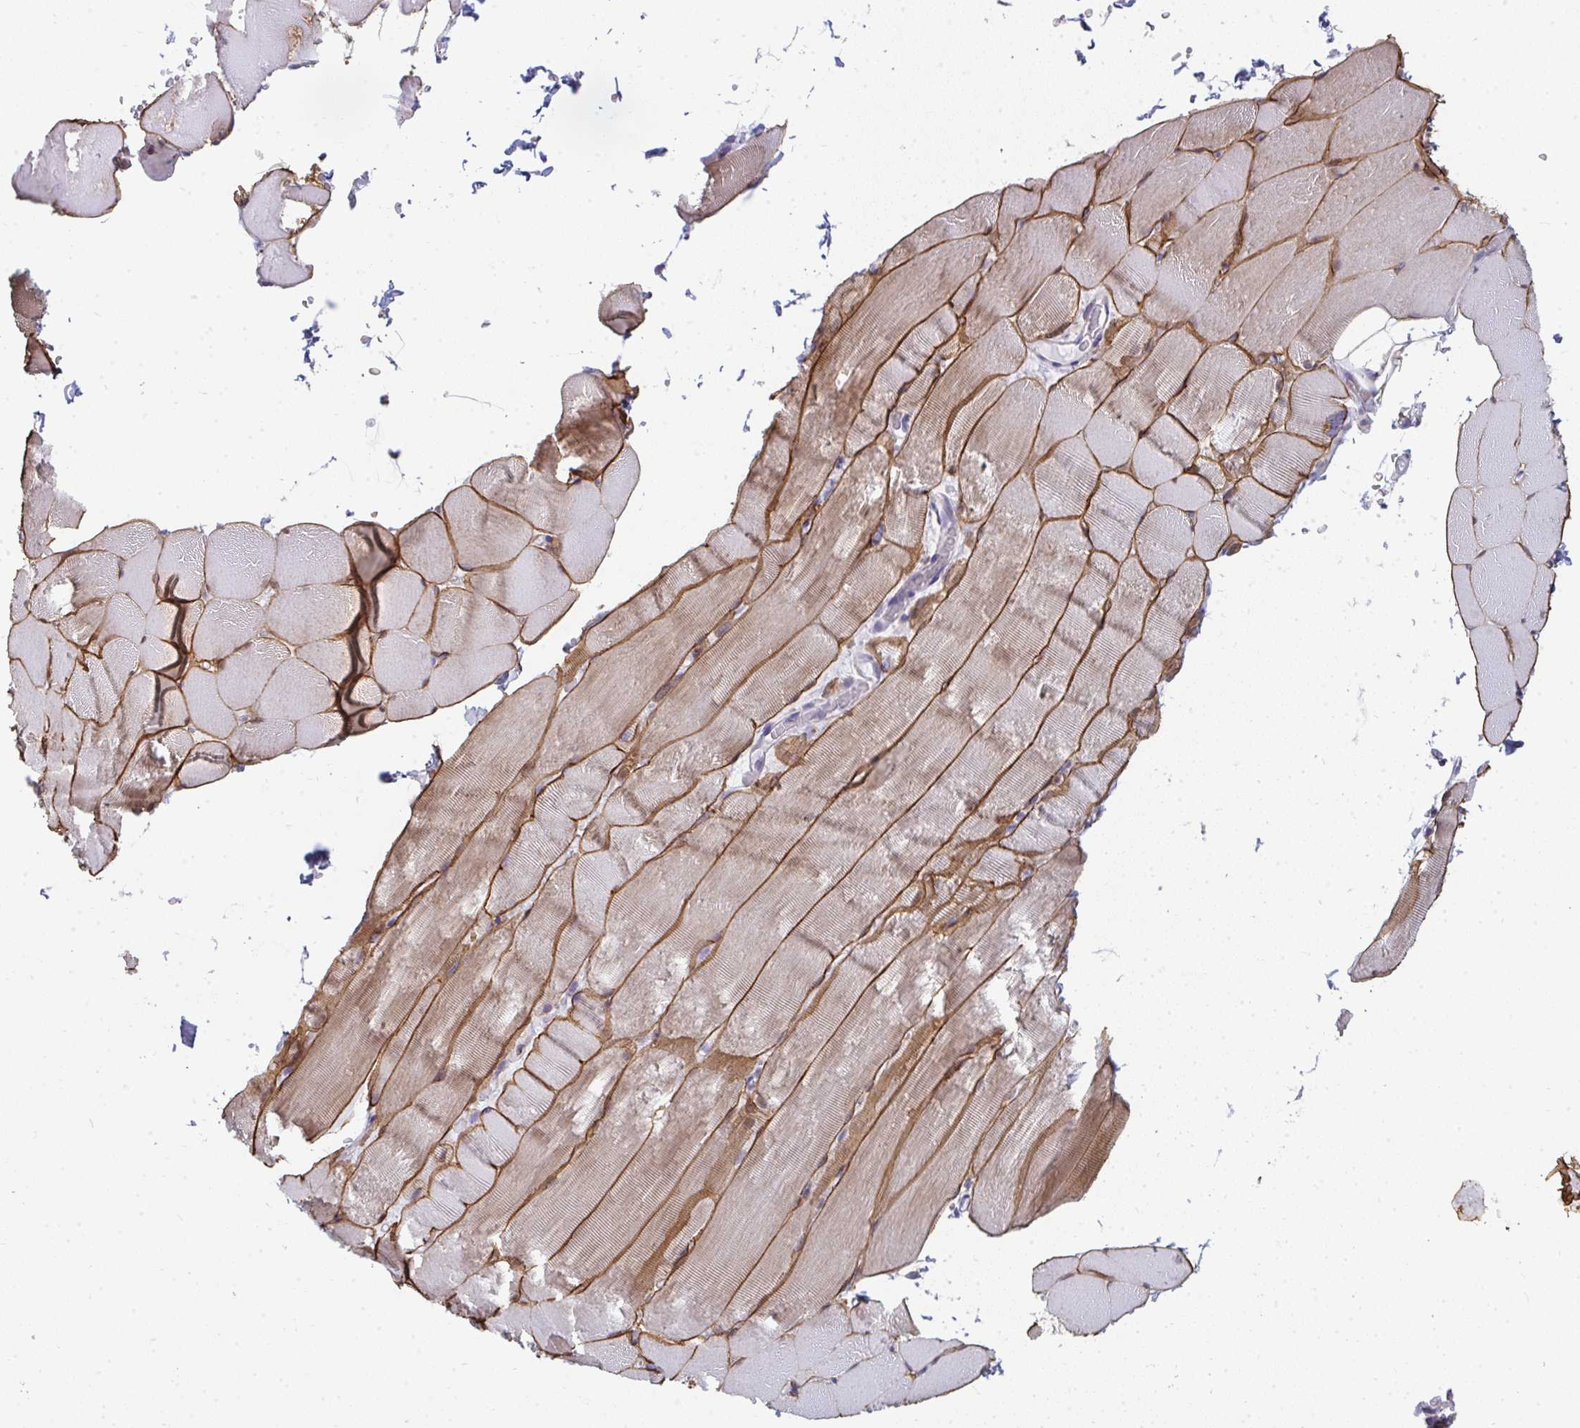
{"staining": {"intensity": "moderate", "quantity": ">75%", "location": "cytoplasmic/membranous"}, "tissue": "skeletal muscle", "cell_type": "Myocytes", "image_type": "normal", "snomed": [{"axis": "morphology", "description": "Normal tissue, NOS"}, {"axis": "topography", "description": "Skeletal muscle"}], "caption": "Myocytes demonstrate medium levels of moderate cytoplasmic/membranous positivity in about >75% of cells in normal skeletal muscle.", "gene": "FAHD1", "patient": {"sex": "female", "age": 37}}